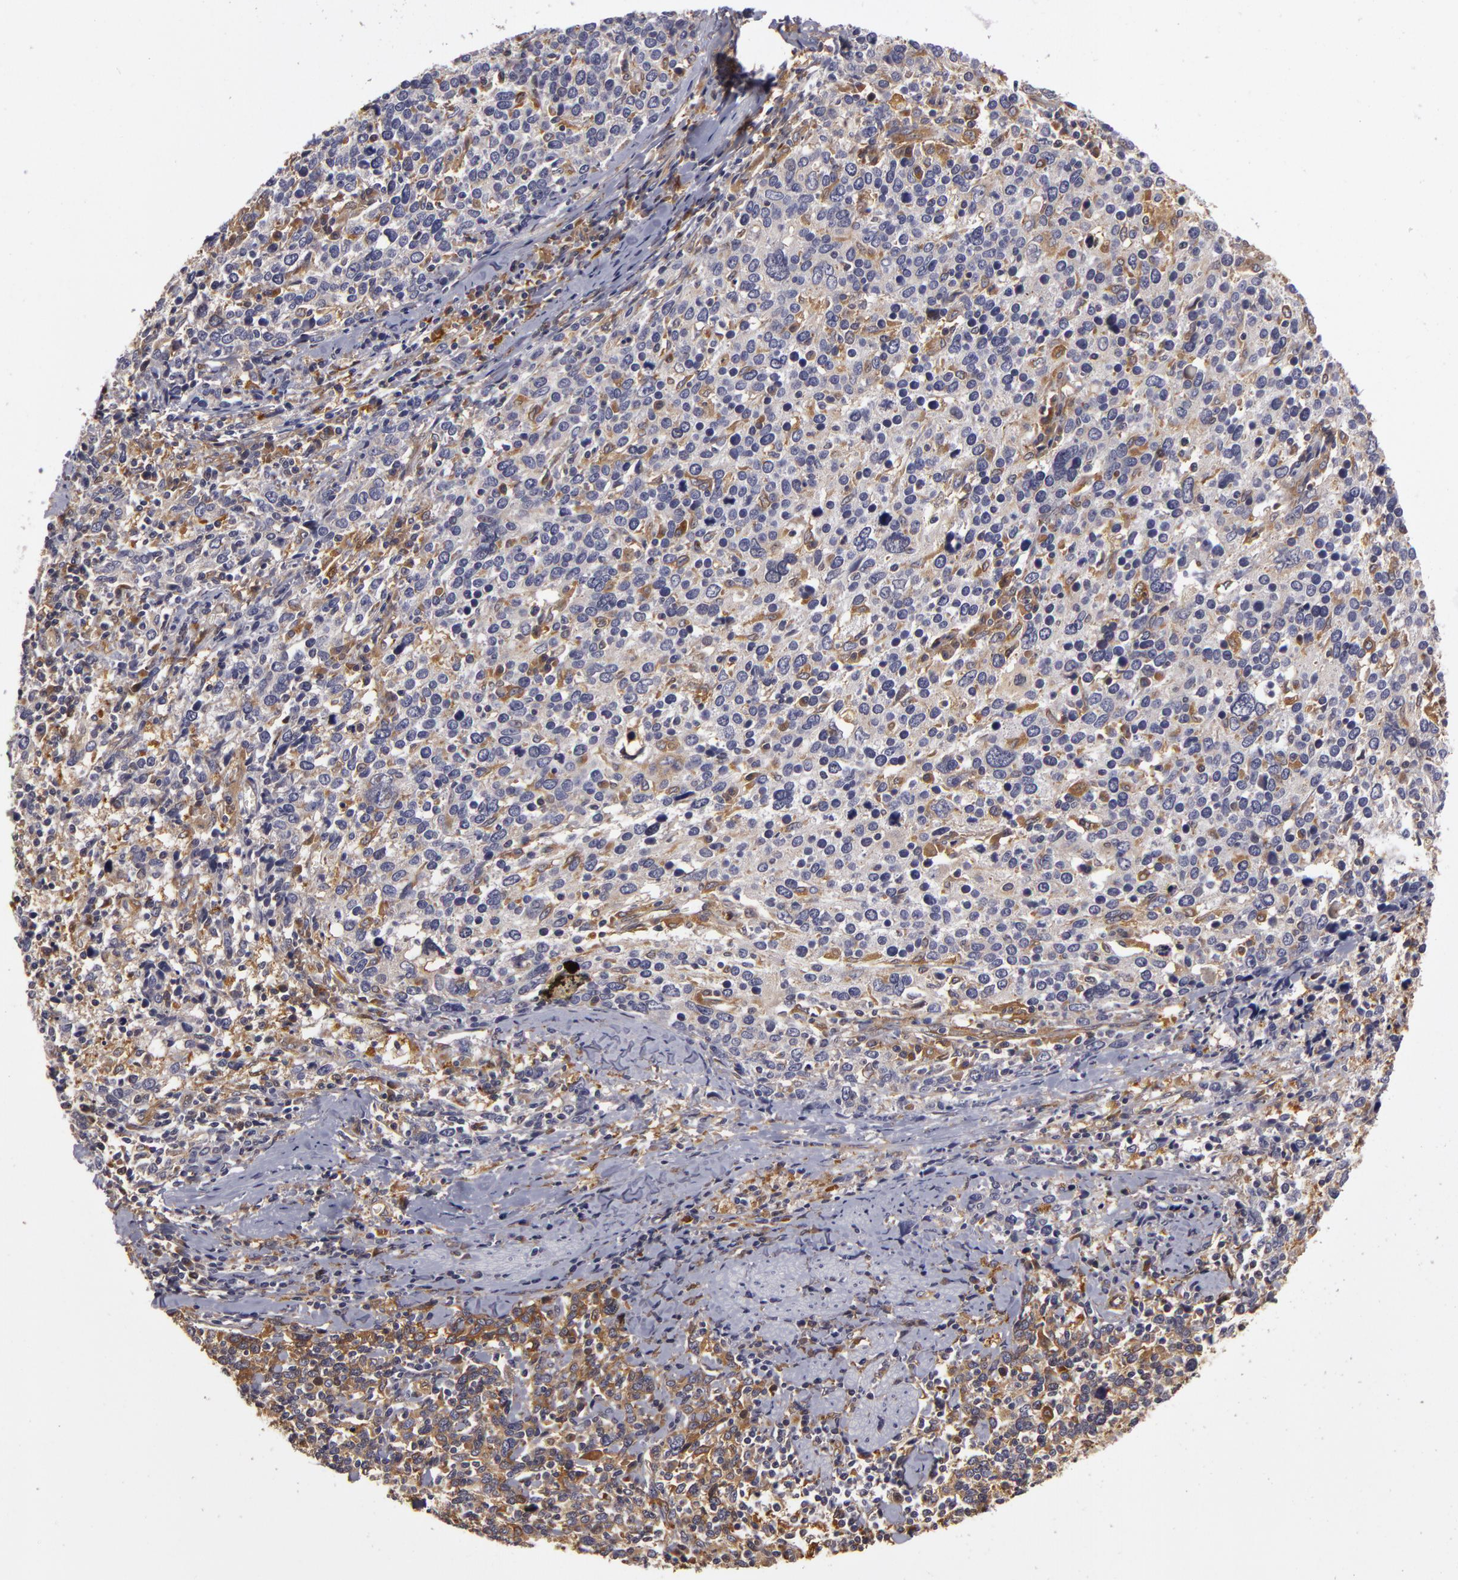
{"staining": {"intensity": "weak", "quantity": "25%-75%", "location": "cytoplasmic/membranous"}, "tissue": "cervical cancer", "cell_type": "Tumor cells", "image_type": "cancer", "snomed": [{"axis": "morphology", "description": "Squamous cell carcinoma, NOS"}, {"axis": "topography", "description": "Cervix"}], "caption": "Weak cytoplasmic/membranous protein staining is present in about 25%-75% of tumor cells in cervical cancer (squamous cell carcinoma). Nuclei are stained in blue.", "gene": "ZNF229", "patient": {"sex": "female", "age": 41}}